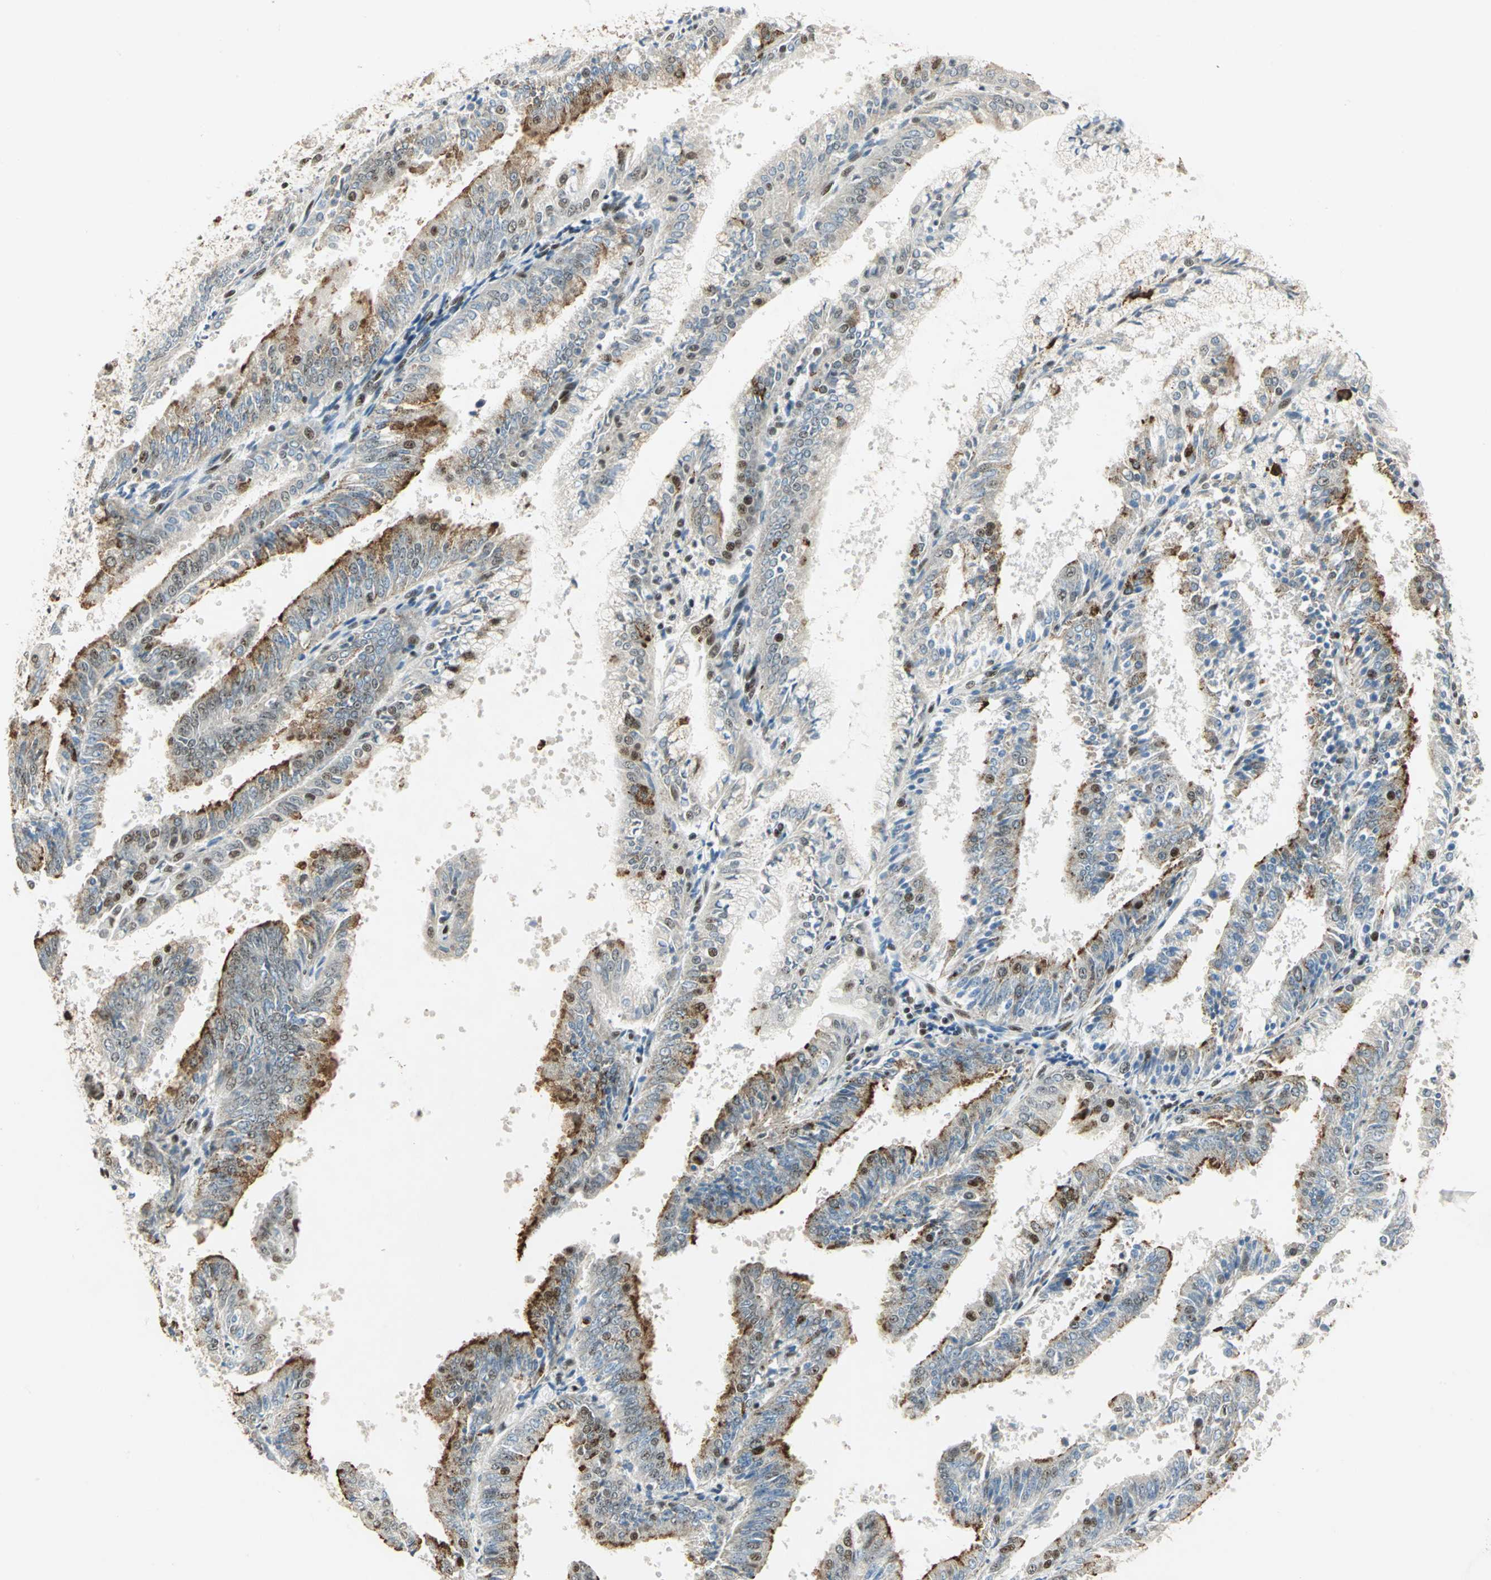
{"staining": {"intensity": "moderate", "quantity": "25%-75%", "location": "cytoplasmic/membranous,nuclear"}, "tissue": "endometrial cancer", "cell_type": "Tumor cells", "image_type": "cancer", "snomed": [{"axis": "morphology", "description": "Adenocarcinoma, NOS"}, {"axis": "topography", "description": "Endometrium"}], "caption": "Protein staining of endometrial cancer tissue shows moderate cytoplasmic/membranous and nuclear expression in about 25%-75% of tumor cells.", "gene": "CCNT1", "patient": {"sex": "female", "age": 63}}